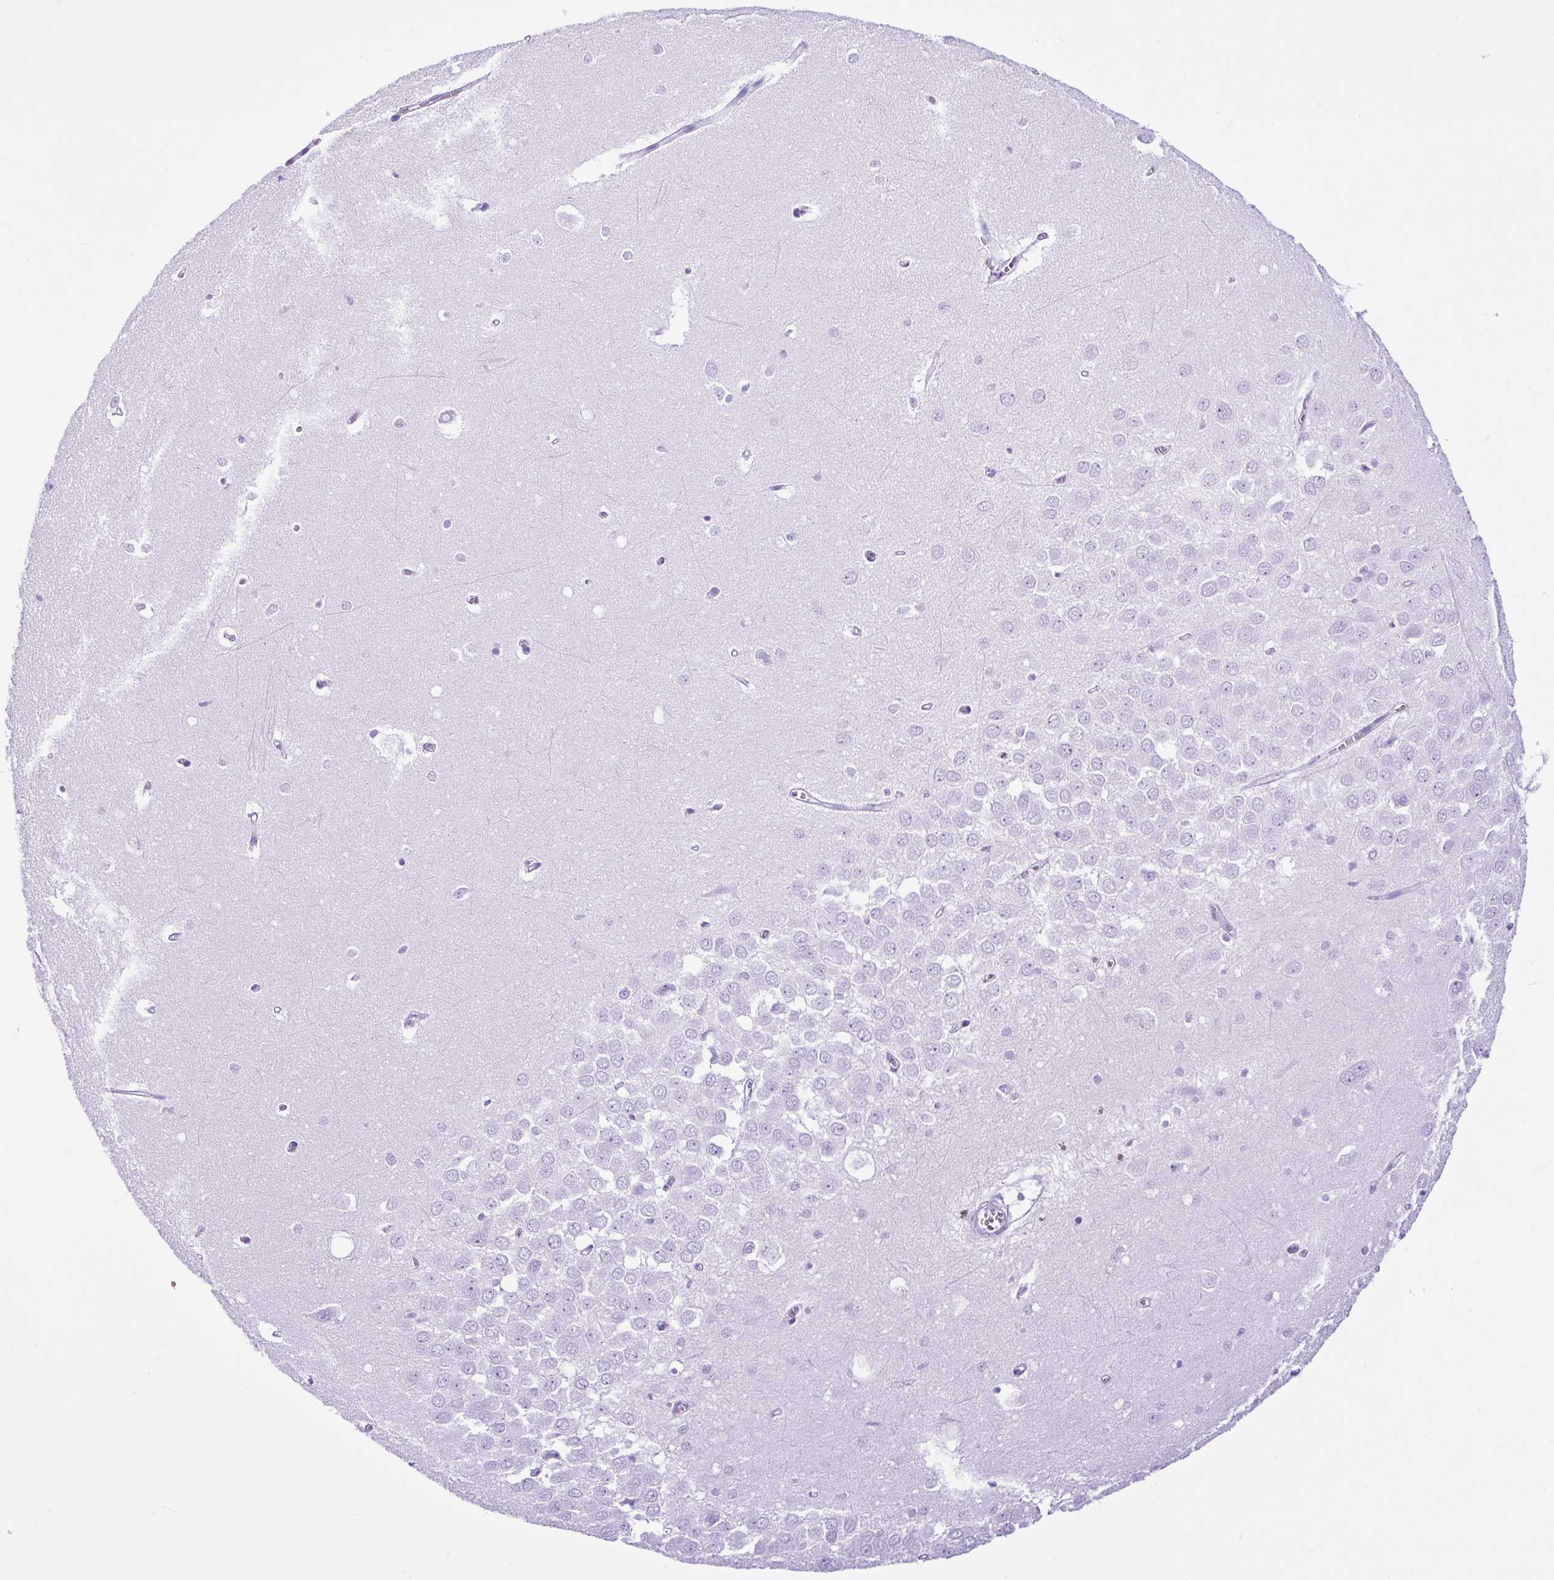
{"staining": {"intensity": "negative", "quantity": "none", "location": "none"}, "tissue": "hippocampus", "cell_type": "Glial cells", "image_type": "normal", "snomed": [{"axis": "morphology", "description": "Normal tissue, NOS"}, {"axis": "topography", "description": "Hippocampus"}], "caption": "The immunohistochemistry histopathology image has no significant staining in glial cells of hippocampus.", "gene": "CEL", "patient": {"sex": "female", "age": 64}}